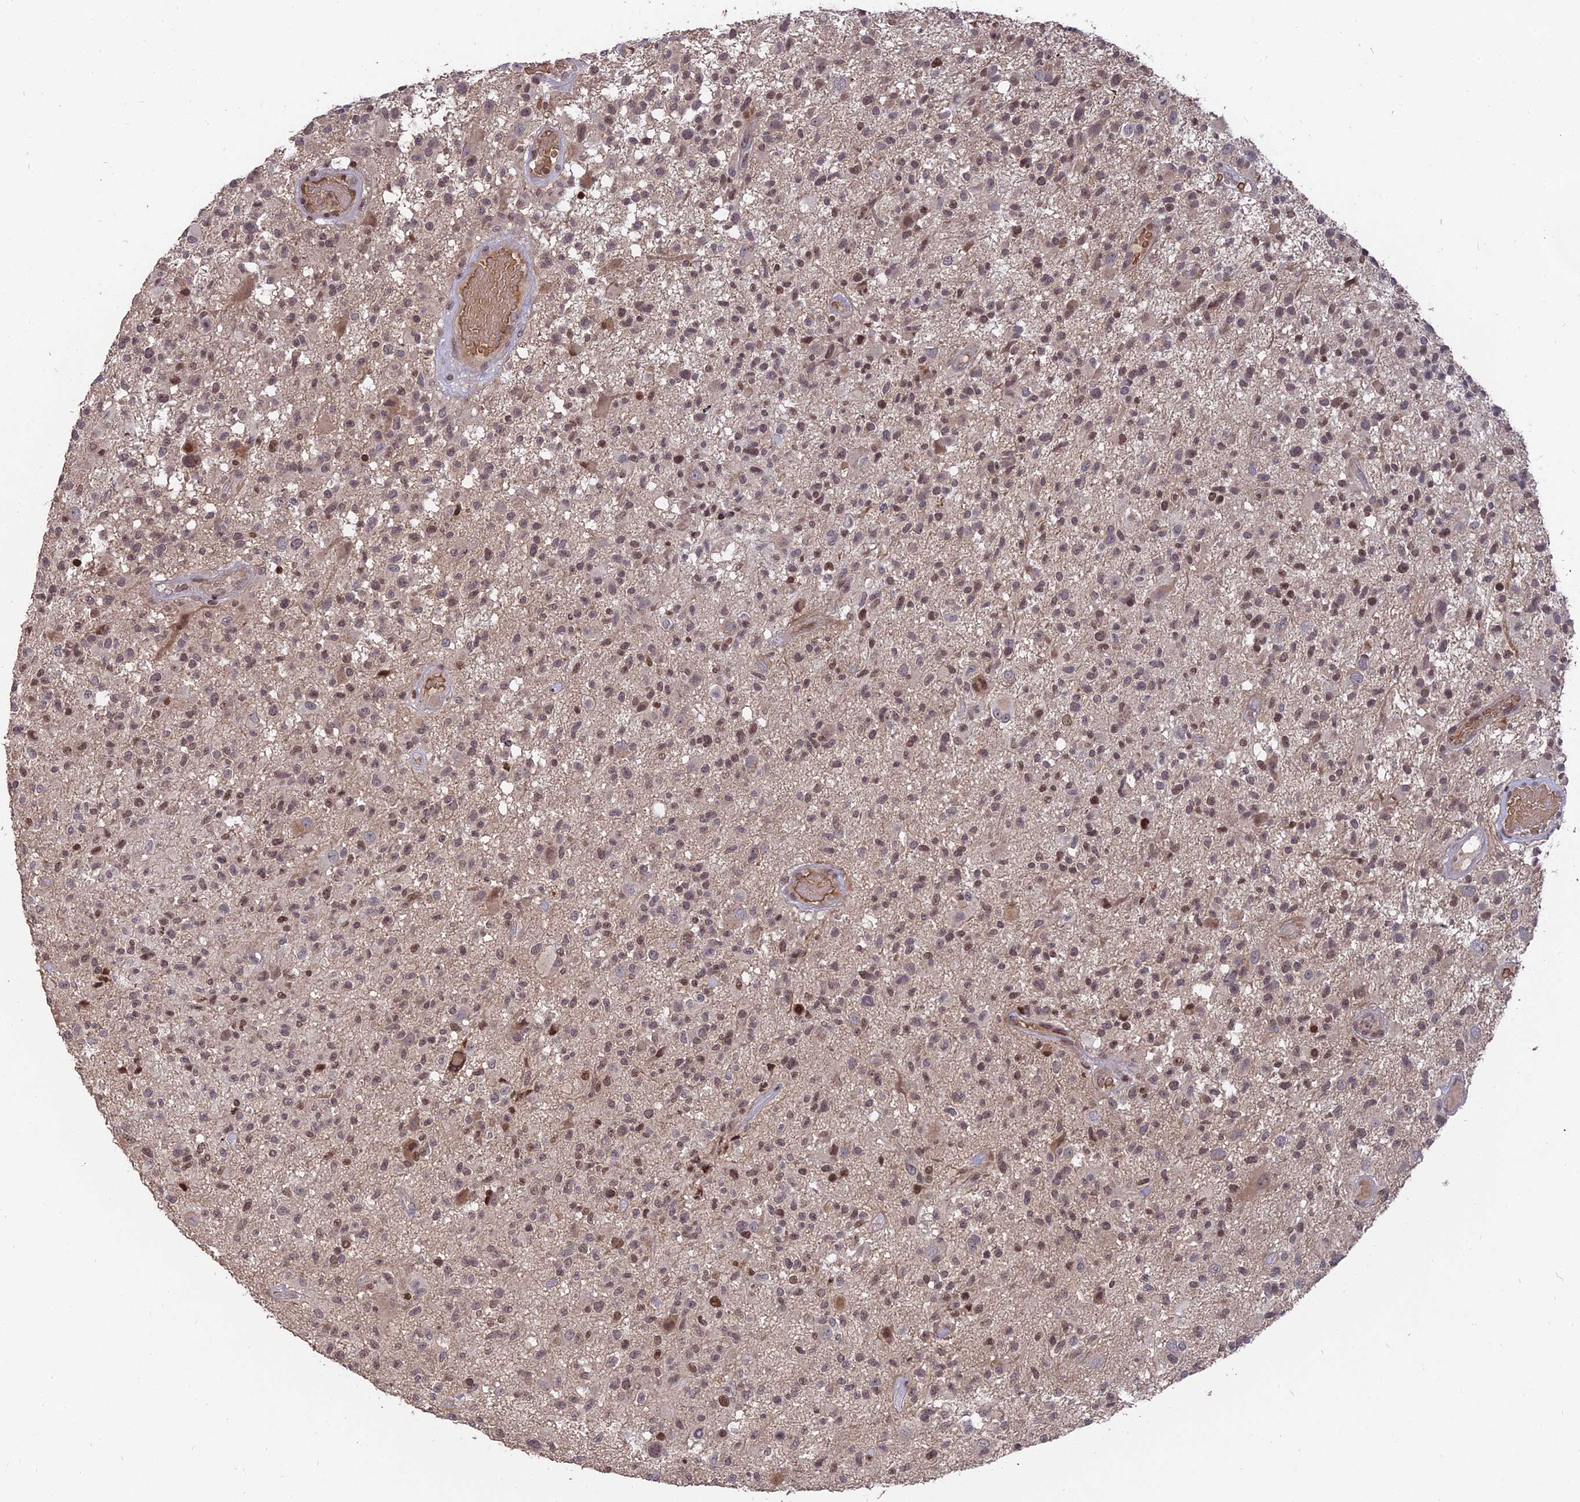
{"staining": {"intensity": "weak", "quantity": ">75%", "location": "nuclear"}, "tissue": "glioma", "cell_type": "Tumor cells", "image_type": "cancer", "snomed": [{"axis": "morphology", "description": "Glioma, malignant, High grade"}, {"axis": "morphology", "description": "Glioblastoma, NOS"}, {"axis": "topography", "description": "Brain"}], "caption": "The immunohistochemical stain labels weak nuclear positivity in tumor cells of glioma tissue.", "gene": "NR1H3", "patient": {"sex": "male", "age": 60}}